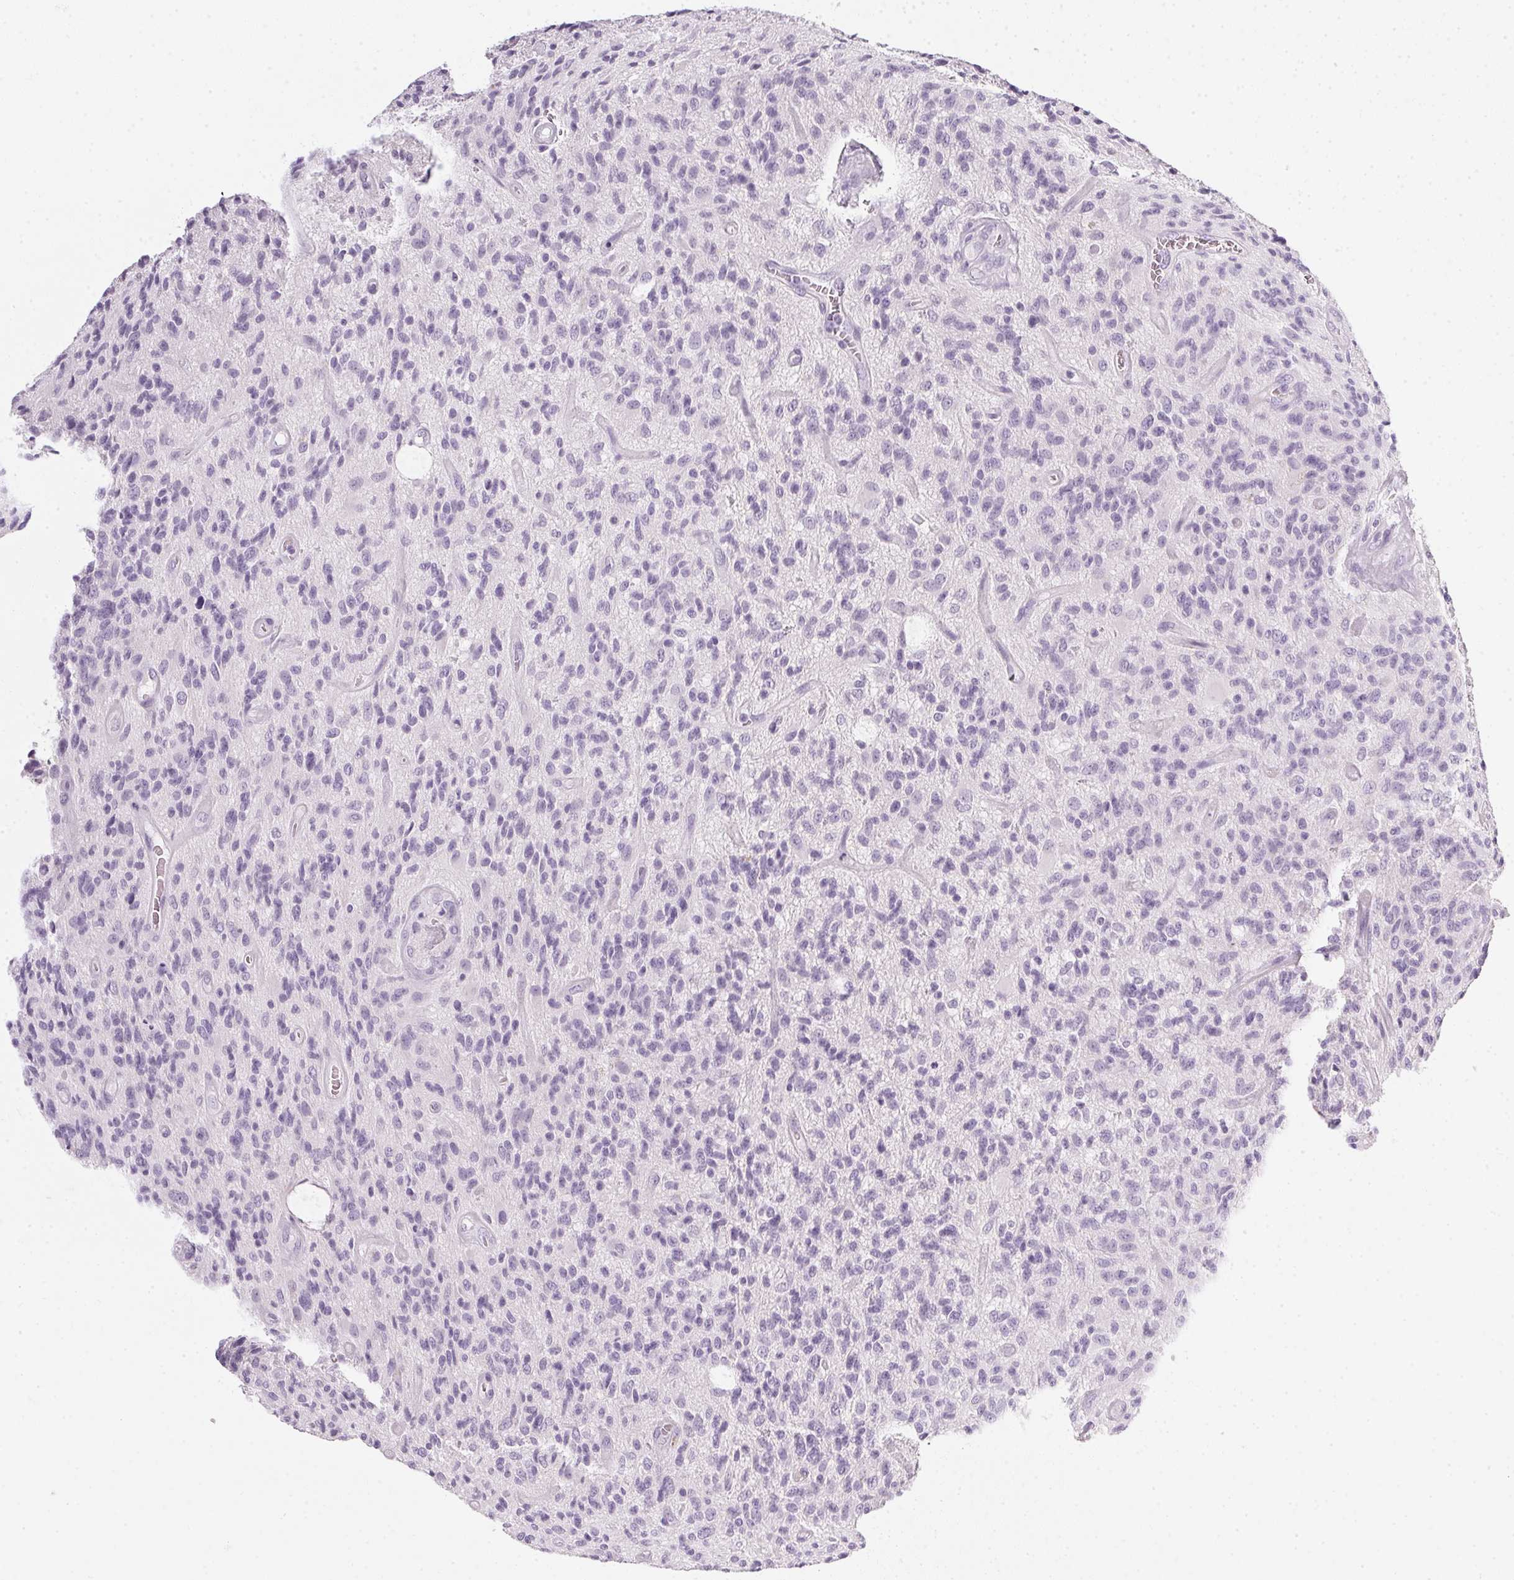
{"staining": {"intensity": "negative", "quantity": "none", "location": "none"}, "tissue": "glioma", "cell_type": "Tumor cells", "image_type": "cancer", "snomed": [{"axis": "morphology", "description": "Glioma, malignant, High grade"}, {"axis": "topography", "description": "Brain"}], "caption": "This image is of glioma stained with immunohistochemistry to label a protein in brown with the nuclei are counter-stained blue. There is no staining in tumor cells.", "gene": "TMEM72", "patient": {"sex": "male", "age": 76}}